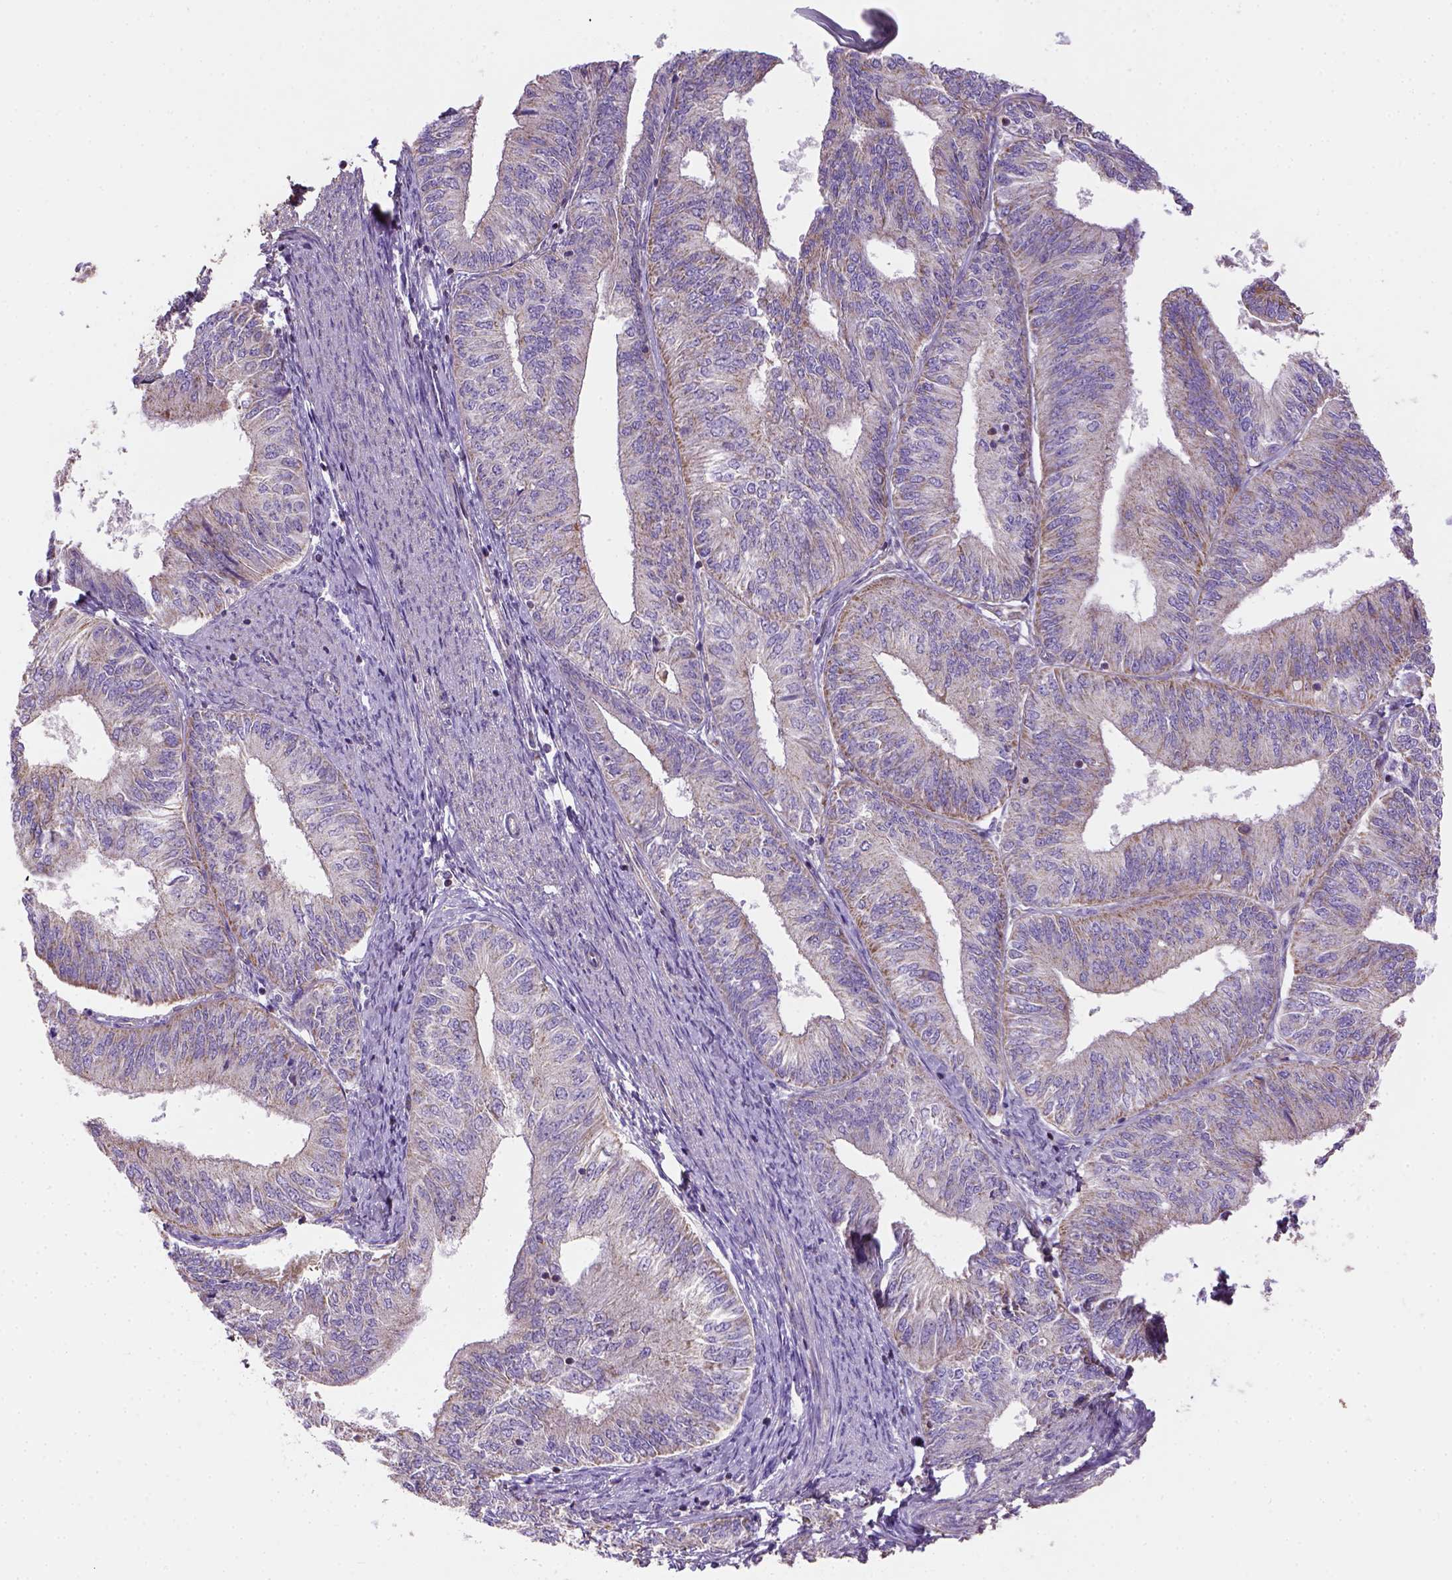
{"staining": {"intensity": "negative", "quantity": "none", "location": "none"}, "tissue": "endometrial cancer", "cell_type": "Tumor cells", "image_type": "cancer", "snomed": [{"axis": "morphology", "description": "Adenocarcinoma, NOS"}, {"axis": "topography", "description": "Endometrium"}], "caption": "DAB immunohistochemical staining of human endometrial cancer shows no significant positivity in tumor cells.", "gene": "HTRA1", "patient": {"sex": "female", "age": 58}}